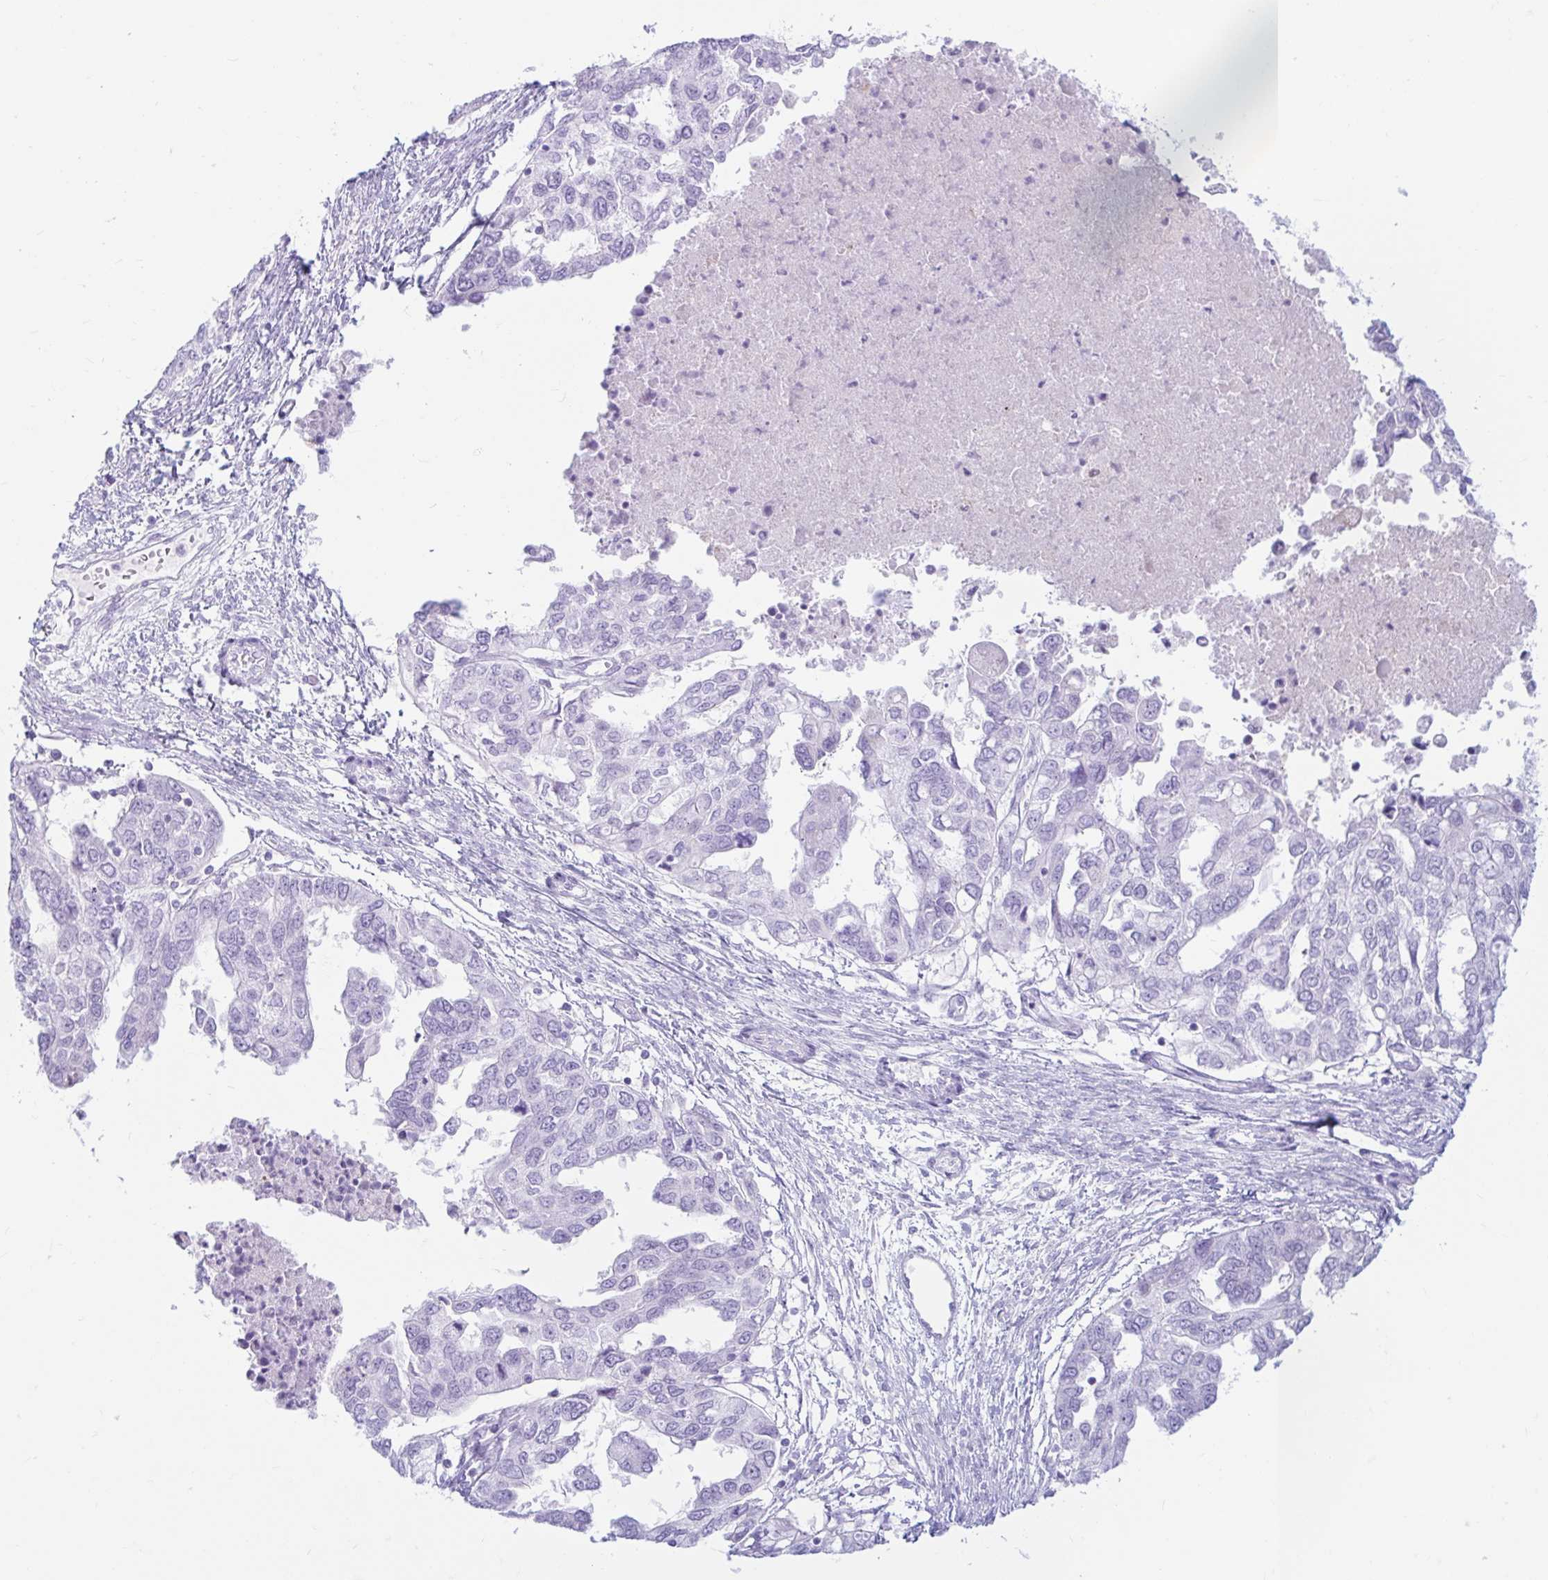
{"staining": {"intensity": "negative", "quantity": "none", "location": "none"}, "tissue": "ovarian cancer", "cell_type": "Tumor cells", "image_type": "cancer", "snomed": [{"axis": "morphology", "description": "Cystadenocarcinoma, serous, NOS"}, {"axis": "topography", "description": "Ovary"}], "caption": "This is a histopathology image of immunohistochemistry (IHC) staining of ovarian serous cystadenocarcinoma, which shows no positivity in tumor cells.", "gene": "ERICH6", "patient": {"sex": "female", "age": 53}}